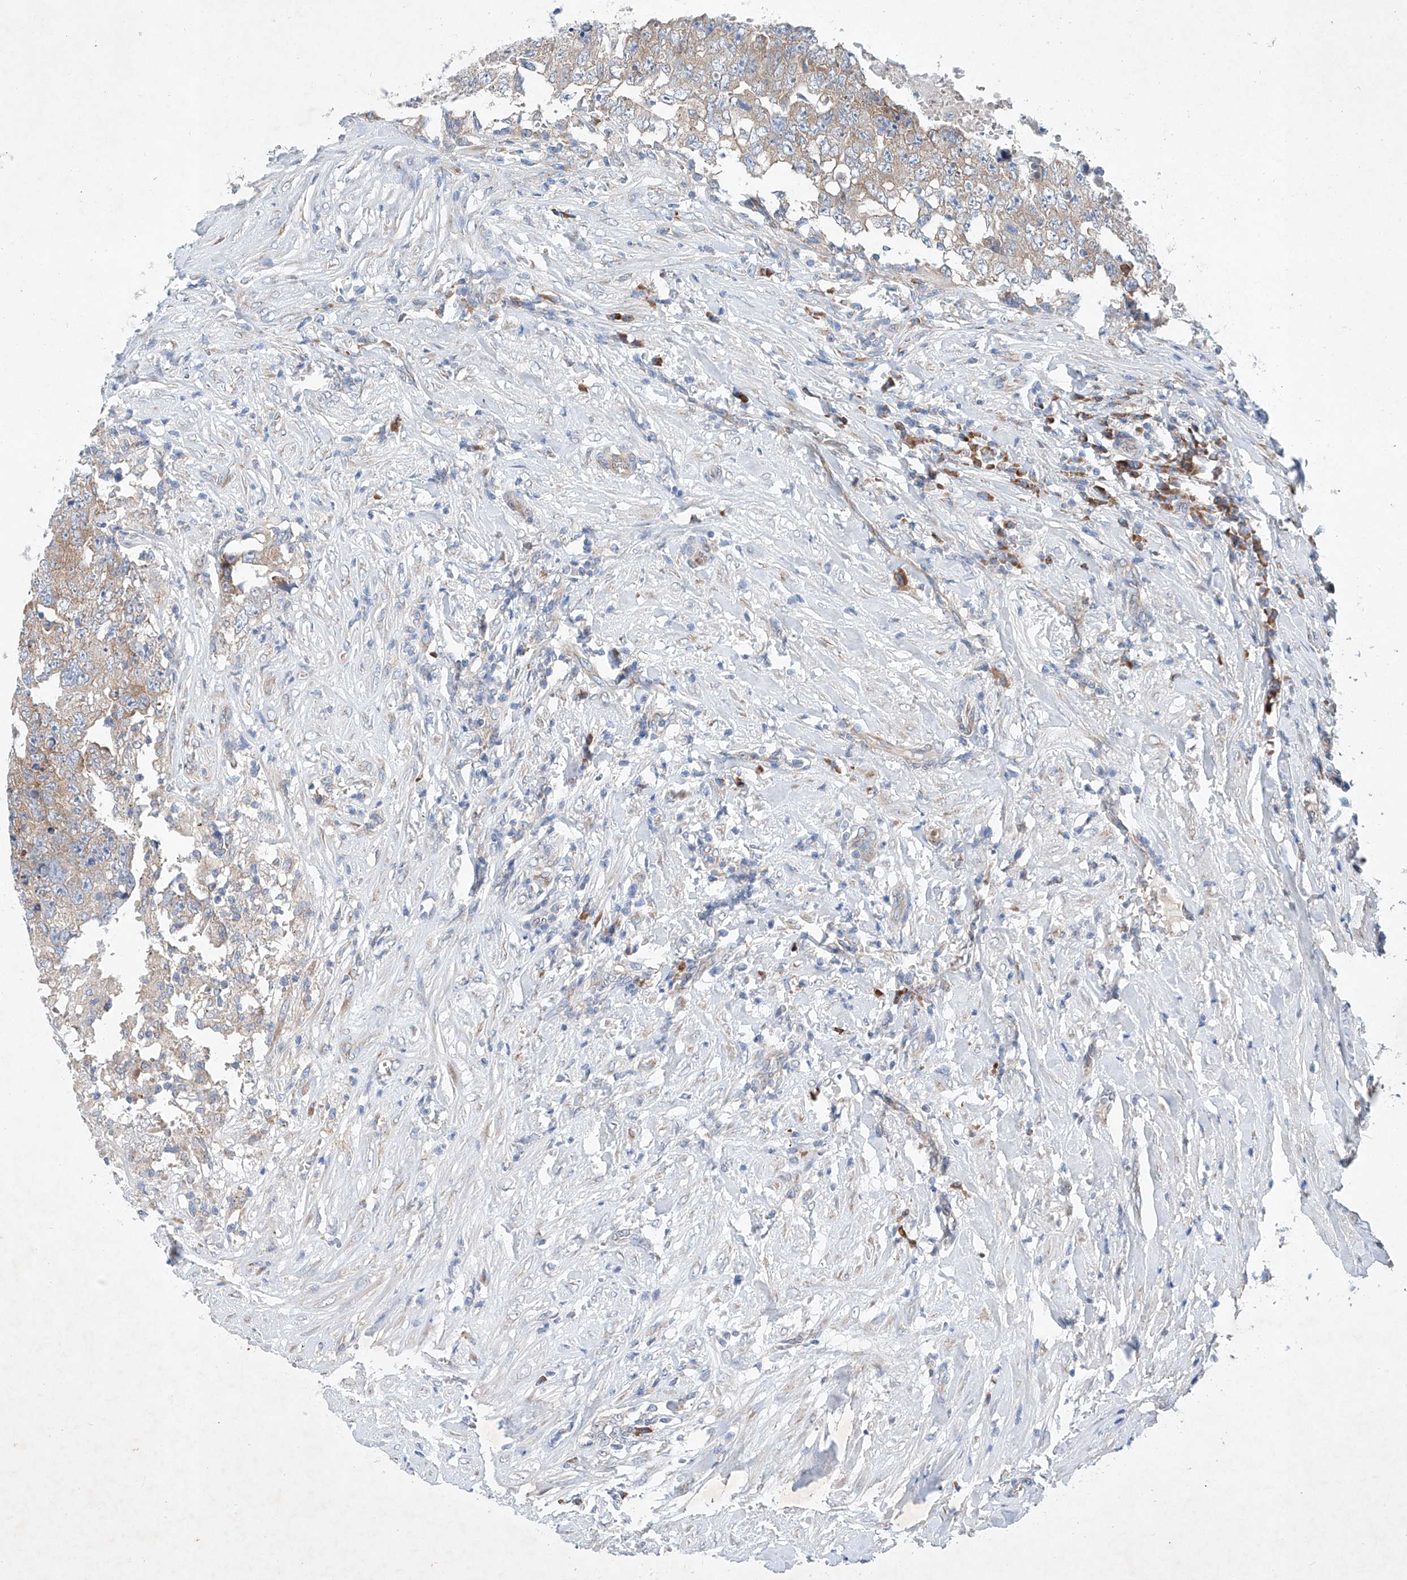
{"staining": {"intensity": "weak", "quantity": "25%-75%", "location": "cytoplasmic/membranous"}, "tissue": "testis cancer", "cell_type": "Tumor cells", "image_type": "cancer", "snomed": [{"axis": "morphology", "description": "Carcinoma, Embryonal, NOS"}, {"axis": "topography", "description": "Testis"}], "caption": "Embryonal carcinoma (testis) stained with DAB IHC displays low levels of weak cytoplasmic/membranous positivity in about 25%-75% of tumor cells.", "gene": "FASTK", "patient": {"sex": "male", "age": 26}}